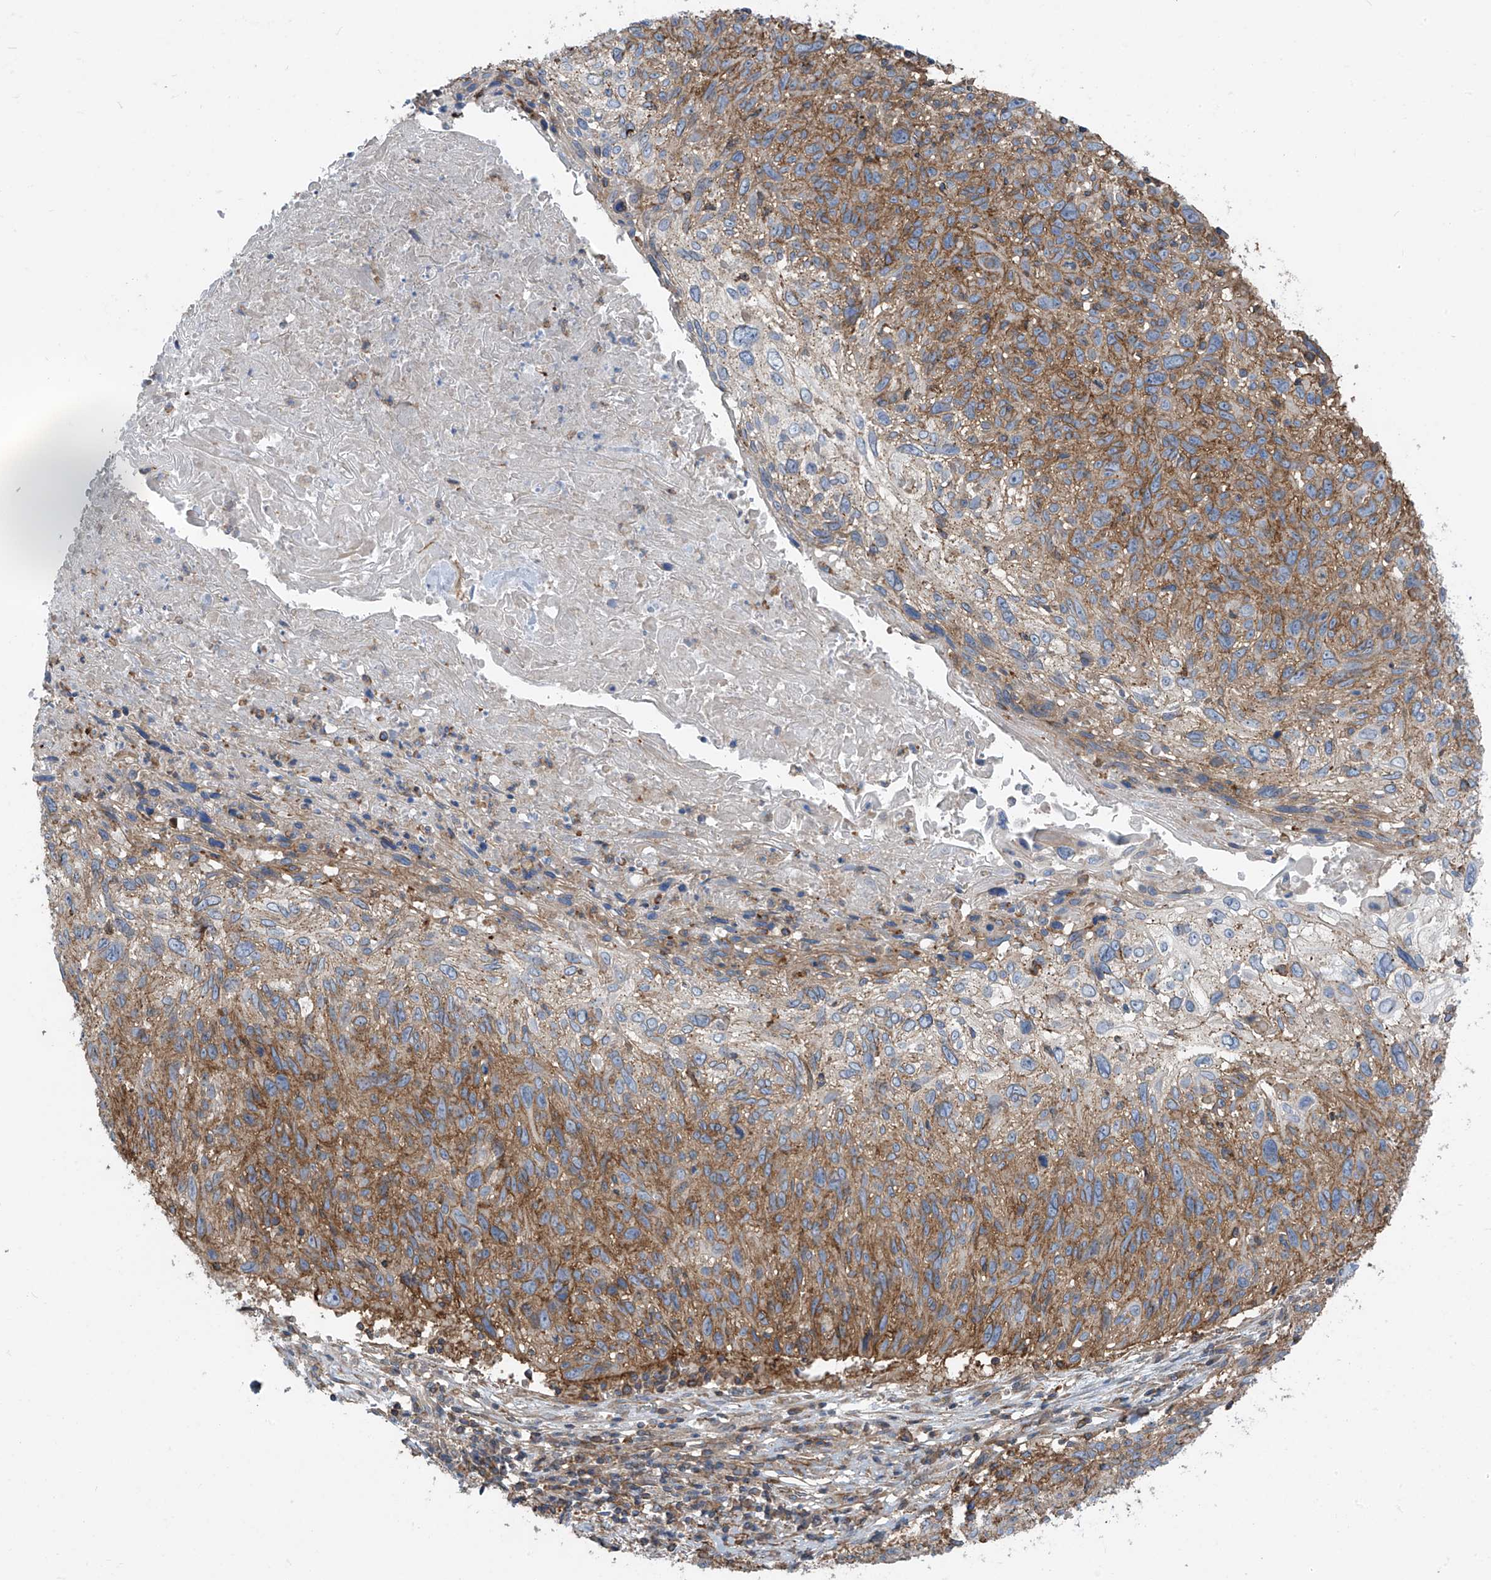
{"staining": {"intensity": "moderate", "quantity": "25%-75%", "location": "cytoplasmic/membranous"}, "tissue": "cervical cancer", "cell_type": "Tumor cells", "image_type": "cancer", "snomed": [{"axis": "morphology", "description": "Squamous cell carcinoma, NOS"}, {"axis": "topography", "description": "Cervix"}], "caption": "Protein analysis of squamous cell carcinoma (cervical) tissue shows moderate cytoplasmic/membranous staining in about 25%-75% of tumor cells.", "gene": "SLC1A5", "patient": {"sex": "female", "age": 51}}